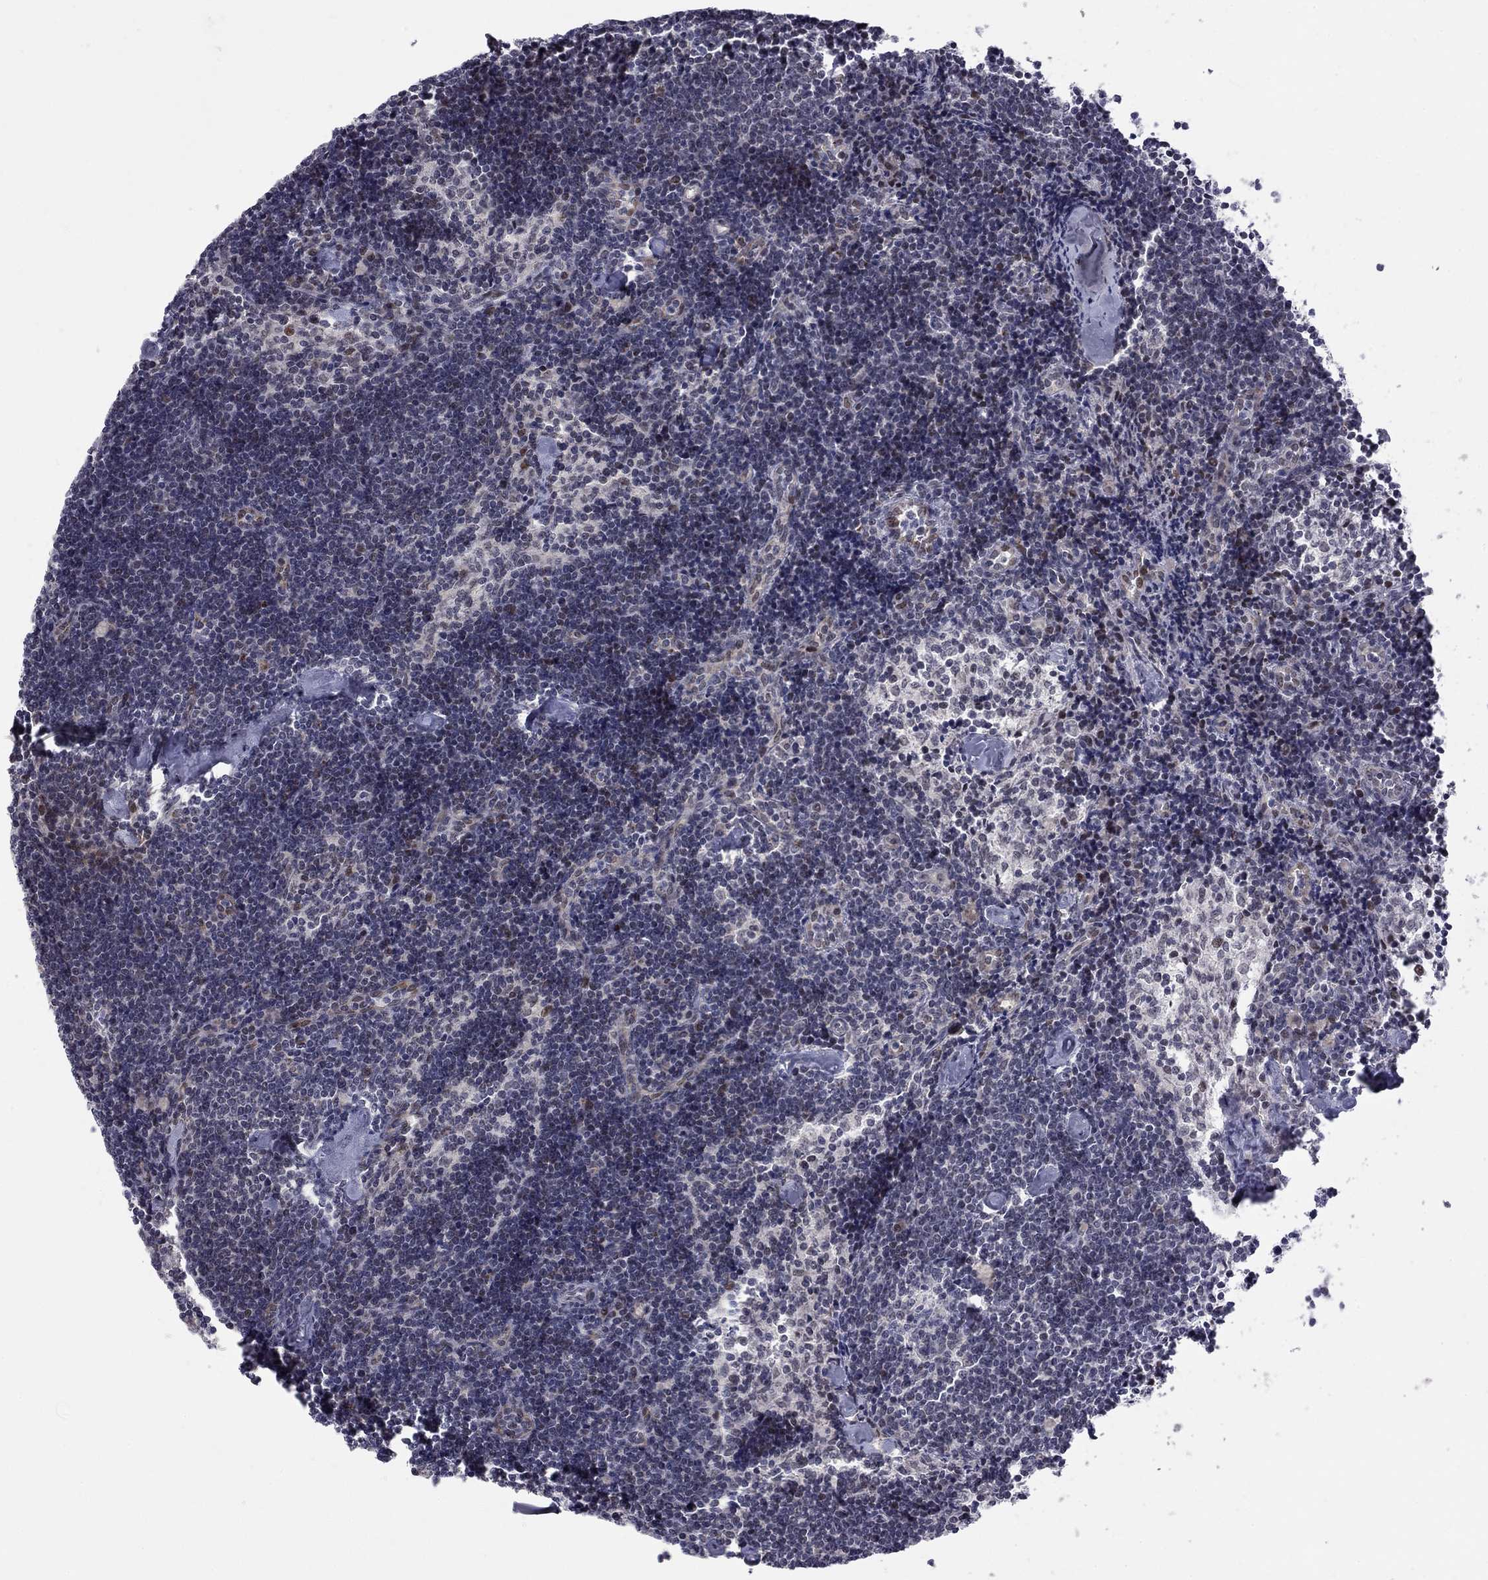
{"staining": {"intensity": "negative", "quantity": "none", "location": "none"}, "tissue": "lymph node", "cell_type": "Germinal center cells", "image_type": "normal", "snomed": [{"axis": "morphology", "description": "Normal tissue, NOS"}, {"axis": "topography", "description": "Lymph node"}], "caption": "Image shows no significant protein expression in germinal center cells of benign lymph node.", "gene": "MC3R", "patient": {"sex": "female", "age": 42}}